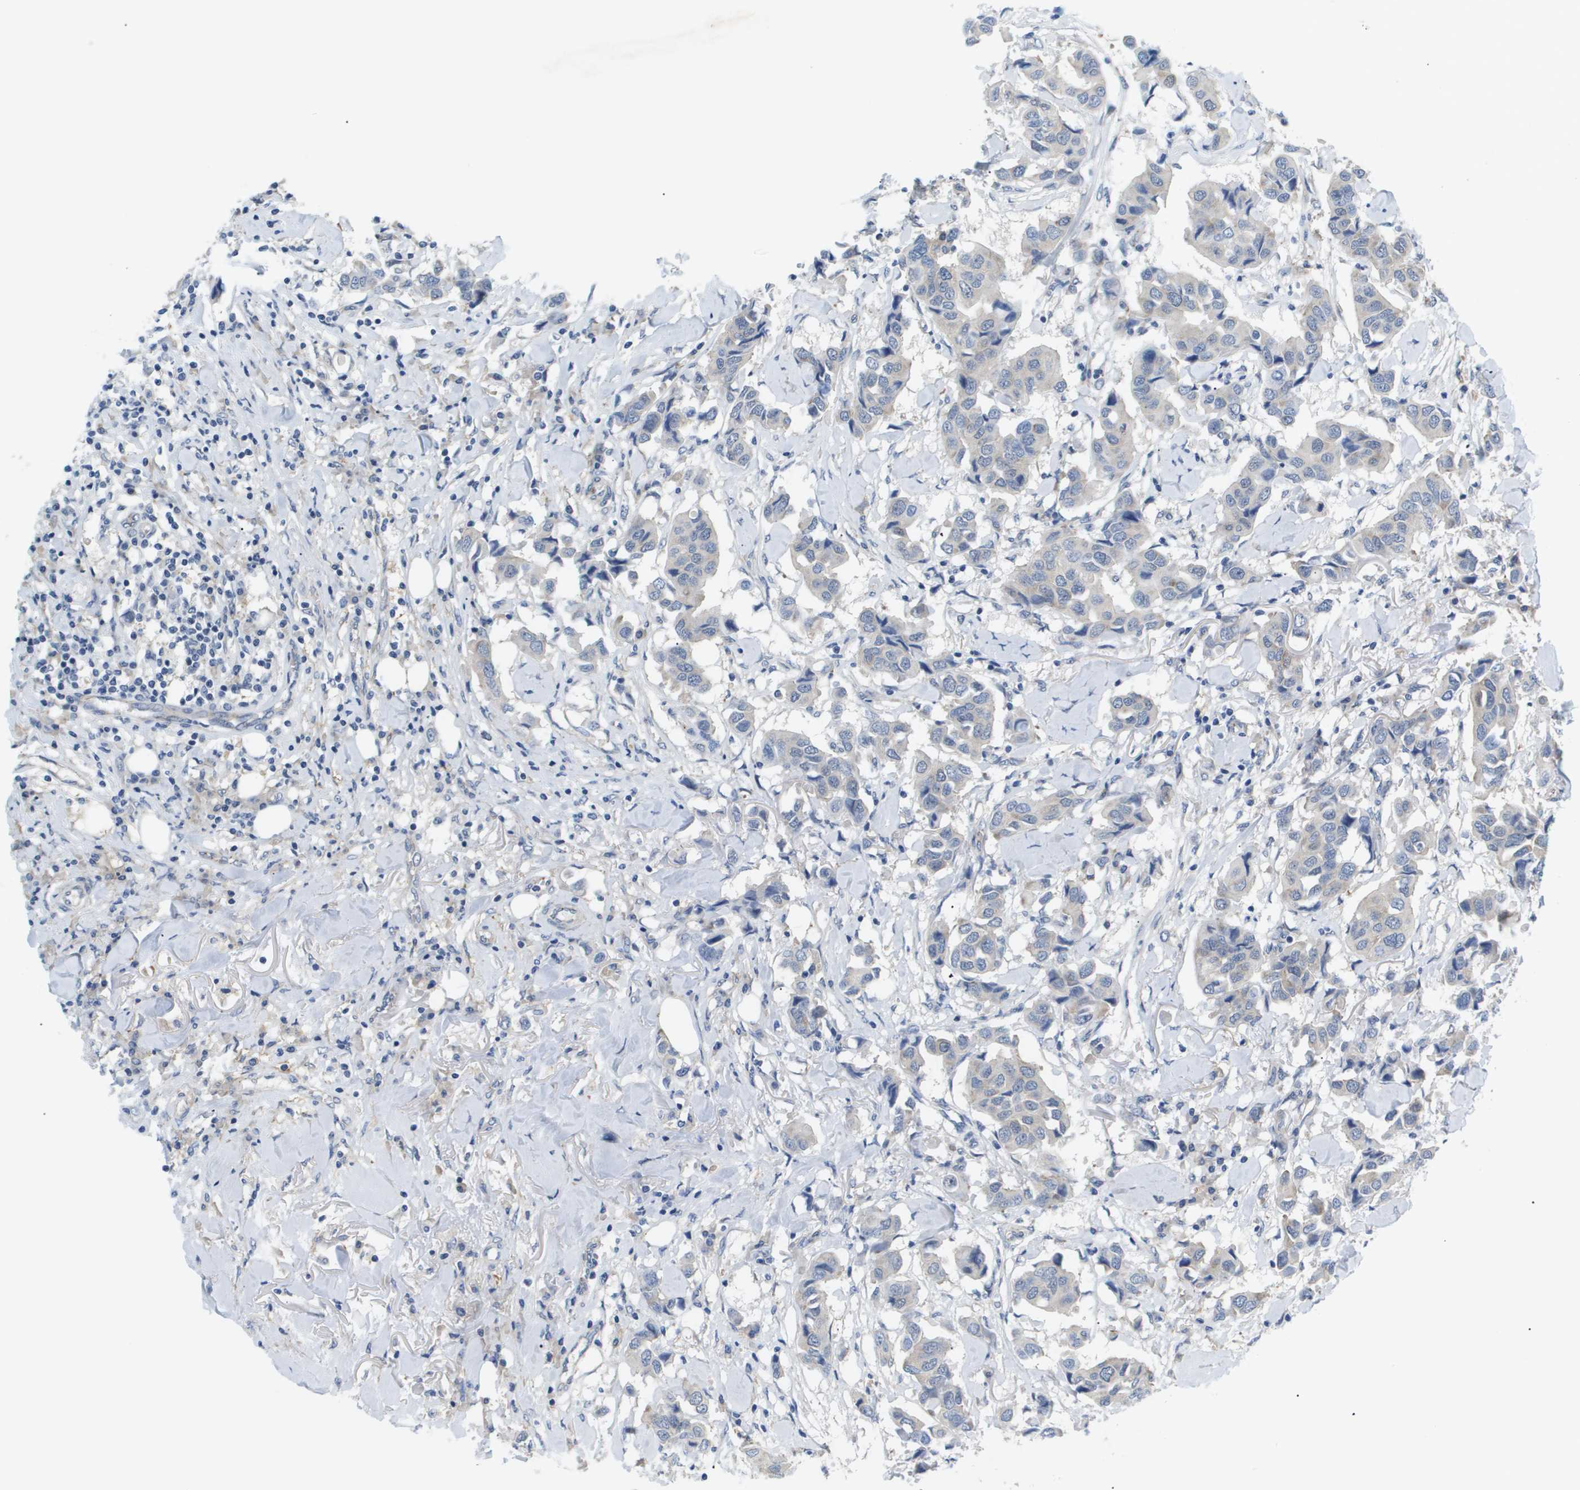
{"staining": {"intensity": "negative", "quantity": "none", "location": "none"}, "tissue": "breast cancer", "cell_type": "Tumor cells", "image_type": "cancer", "snomed": [{"axis": "morphology", "description": "Duct carcinoma"}, {"axis": "topography", "description": "Breast"}], "caption": "Breast cancer was stained to show a protein in brown. There is no significant positivity in tumor cells. (Stains: DAB IHC with hematoxylin counter stain, Microscopy: brightfield microscopy at high magnification).", "gene": "OTUD5", "patient": {"sex": "female", "age": 80}}